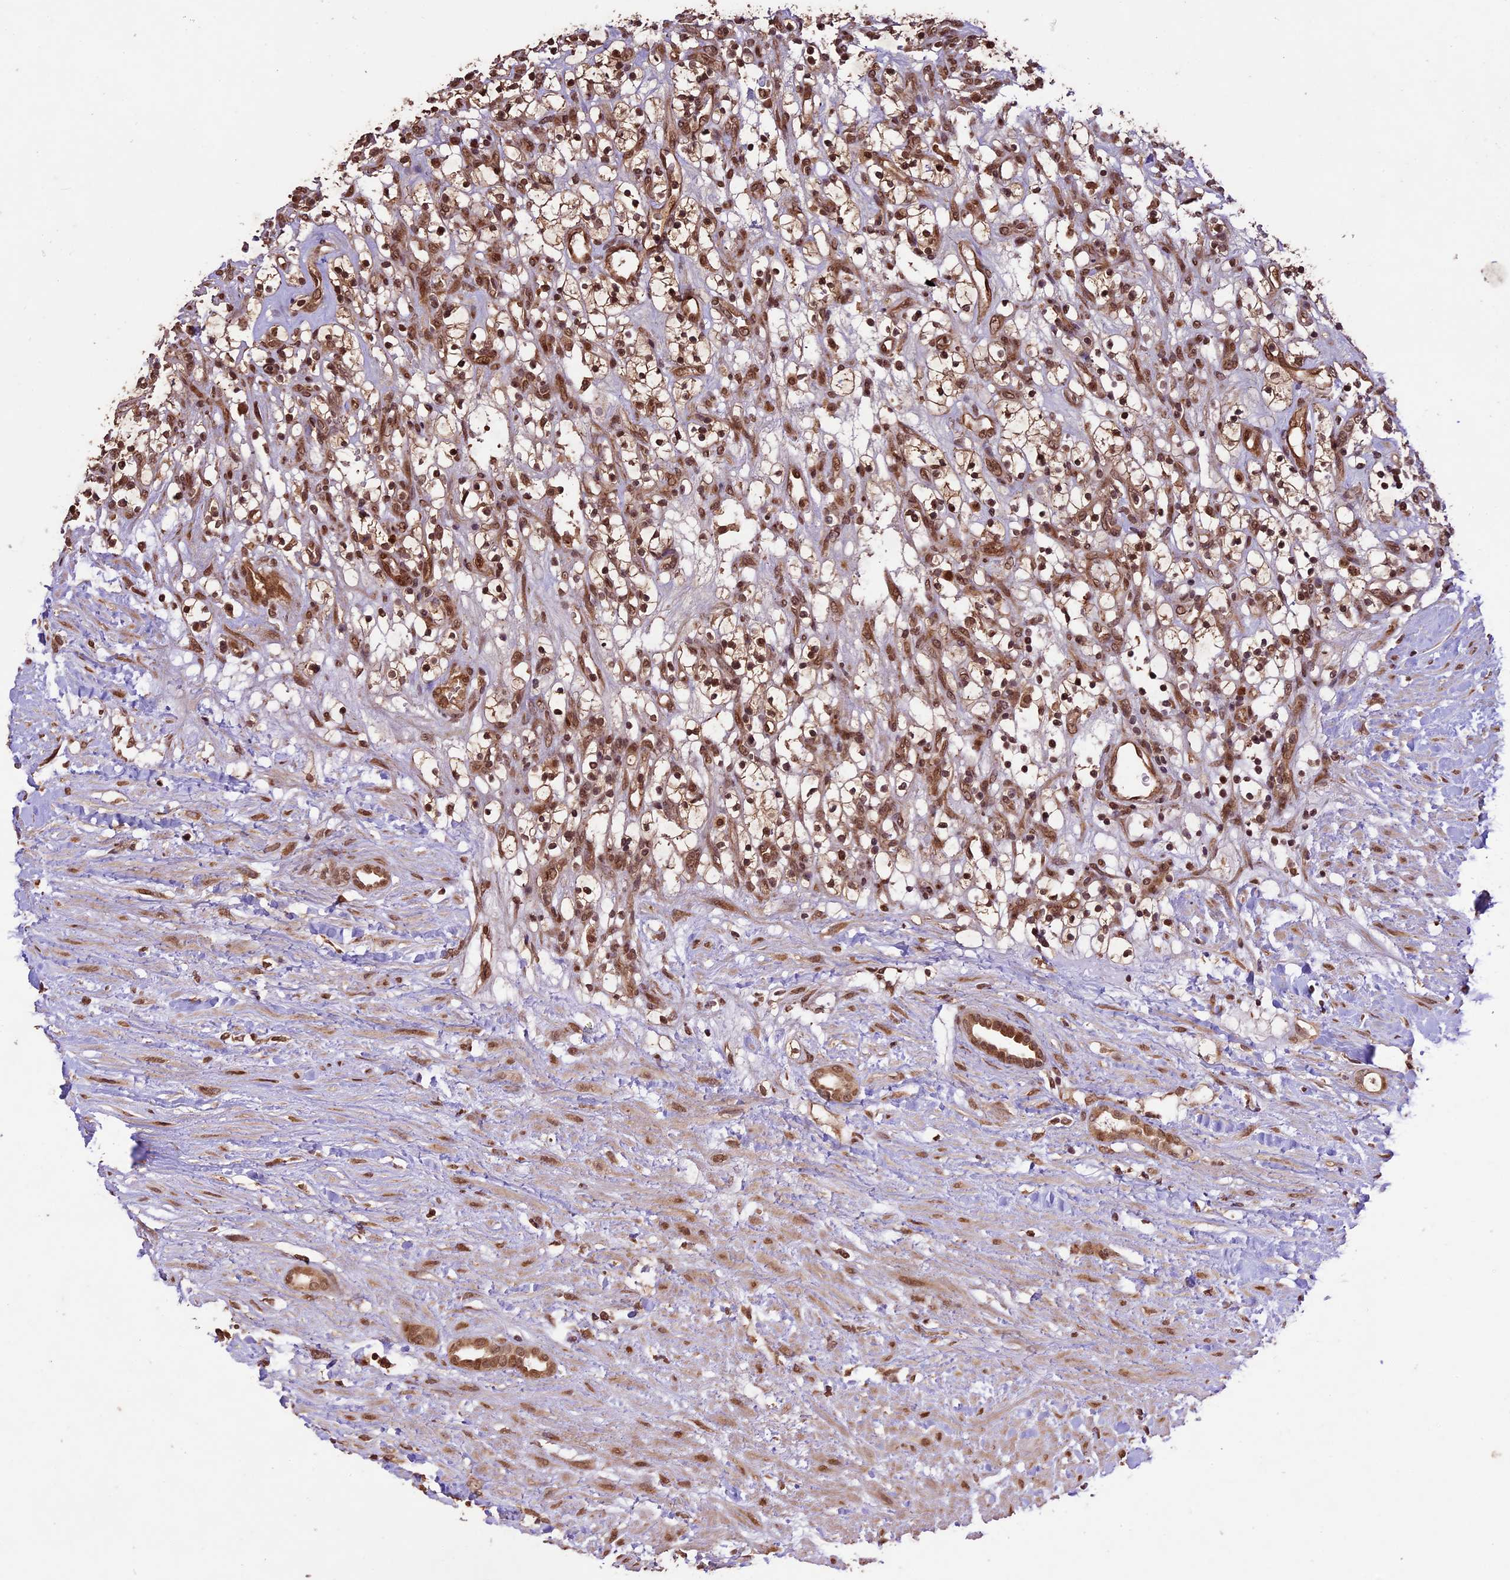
{"staining": {"intensity": "strong", "quantity": ">75%", "location": "nuclear"}, "tissue": "renal cancer", "cell_type": "Tumor cells", "image_type": "cancer", "snomed": [{"axis": "morphology", "description": "Adenocarcinoma, NOS"}, {"axis": "topography", "description": "Kidney"}], "caption": "An image showing strong nuclear staining in approximately >75% of tumor cells in renal adenocarcinoma, as visualized by brown immunohistochemical staining.", "gene": "CDKN2AIP", "patient": {"sex": "female", "age": 57}}